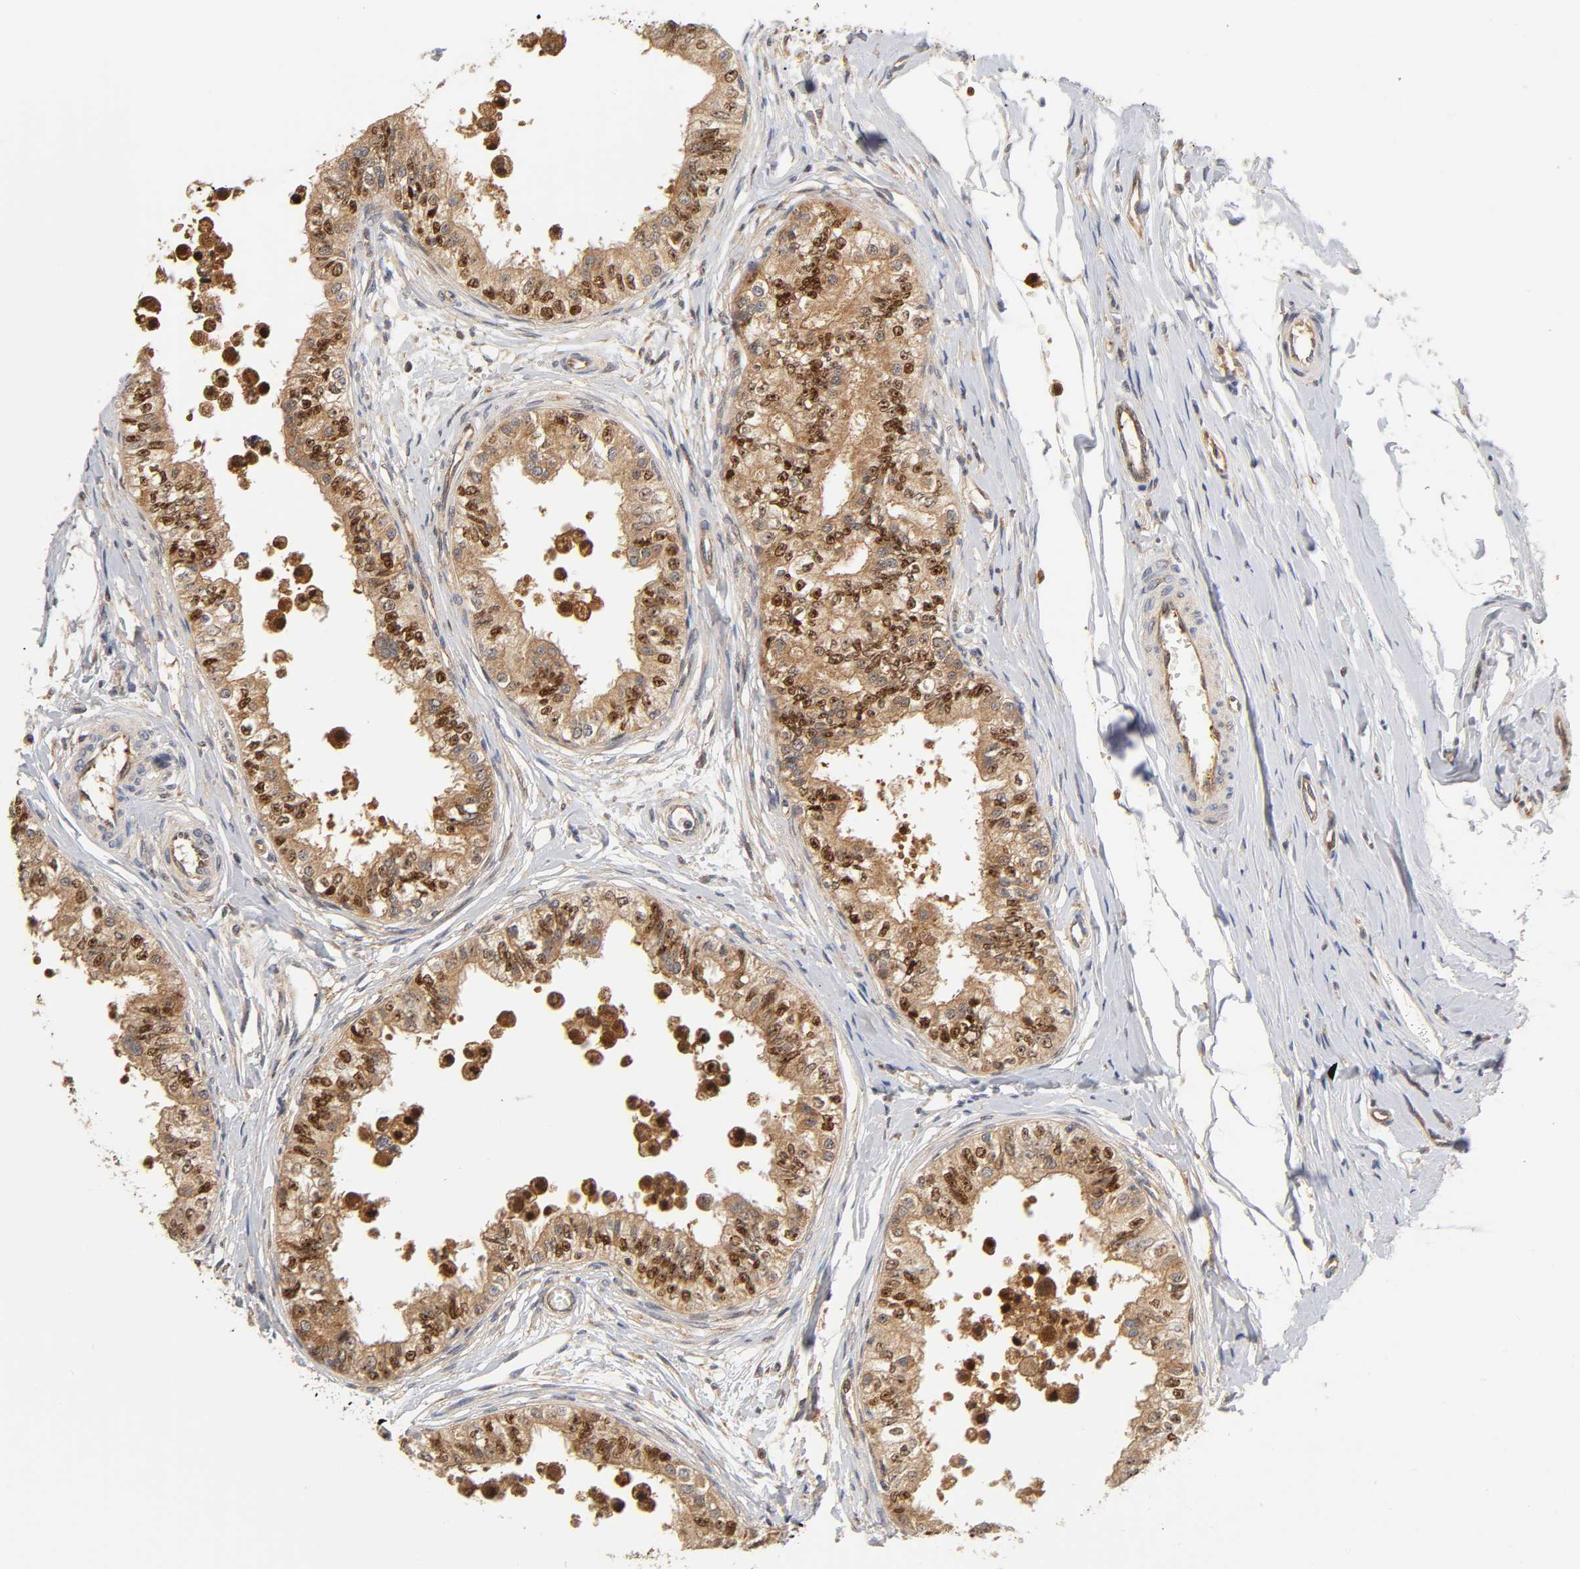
{"staining": {"intensity": "moderate", "quantity": ">75%", "location": "cytoplasmic/membranous,nuclear"}, "tissue": "epididymis", "cell_type": "Glandular cells", "image_type": "normal", "snomed": [{"axis": "morphology", "description": "Normal tissue, NOS"}, {"axis": "morphology", "description": "Adenocarcinoma, metastatic, NOS"}, {"axis": "topography", "description": "Testis"}, {"axis": "topography", "description": "Epididymis"}], "caption": "Immunohistochemistry (IHC) (DAB (3,3'-diaminobenzidine)) staining of benign epididymis displays moderate cytoplasmic/membranous,nuclear protein staining in about >75% of glandular cells.", "gene": "PAFAH1B1", "patient": {"sex": "male", "age": 26}}